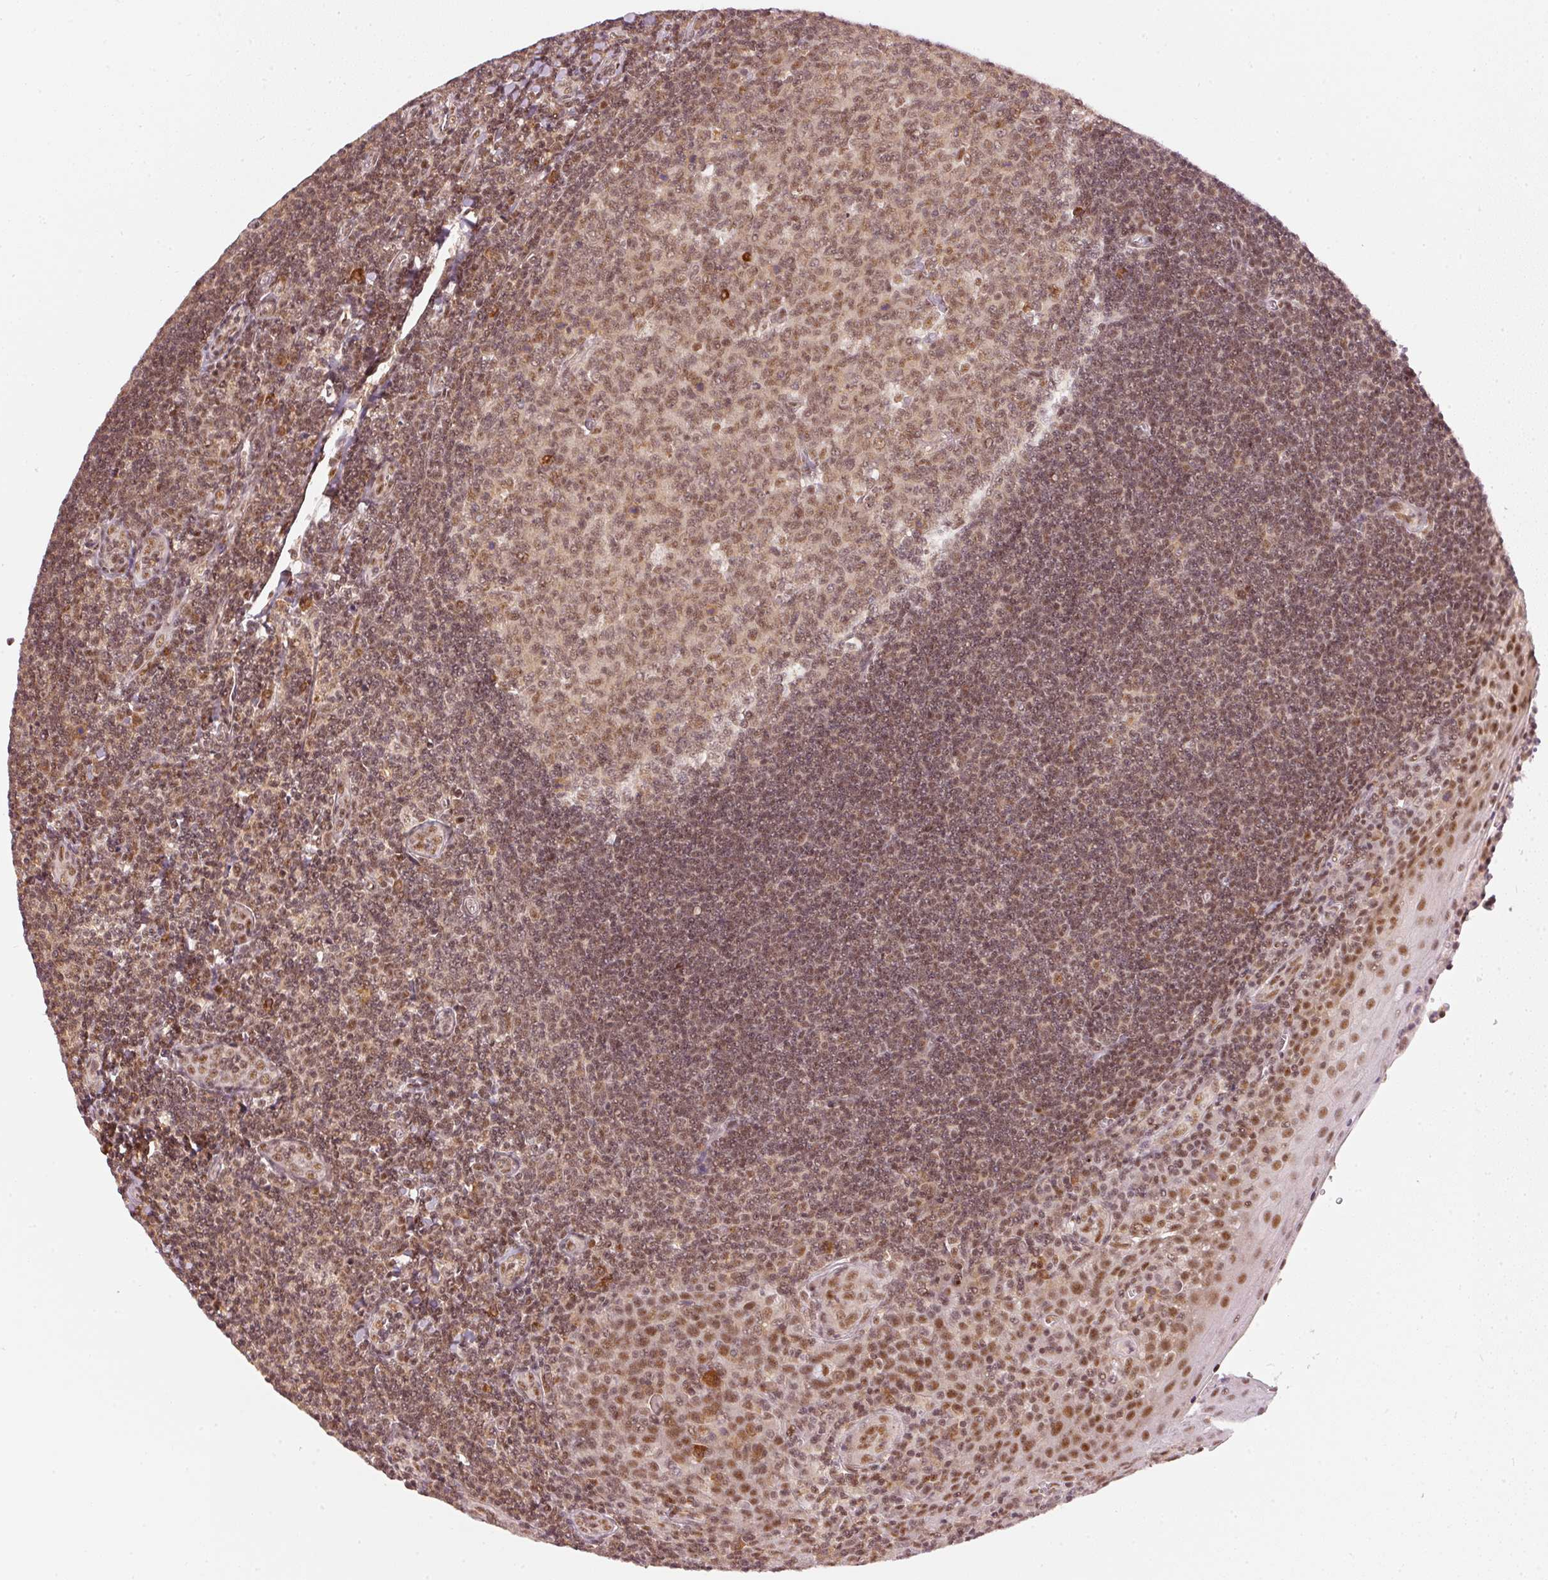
{"staining": {"intensity": "moderate", "quantity": ">75%", "location": "nuclear"}, "tissue": "tonsil", "cell_type": "Germinal center cells", "image_type": "normal", "snomed": [{"axis": "morphology", "description": "Normal tissue, NOS"}, {"axis": "topography", "description": "Tonsil"}], "caption": "About >75% of germinal center cells in benign human tonsil exhibit moderate nuclear protein positivity as visualized by brown immunohistochemical staining.", "gene": "THOC6", "patient": {"sex": "male", "age": 27}}